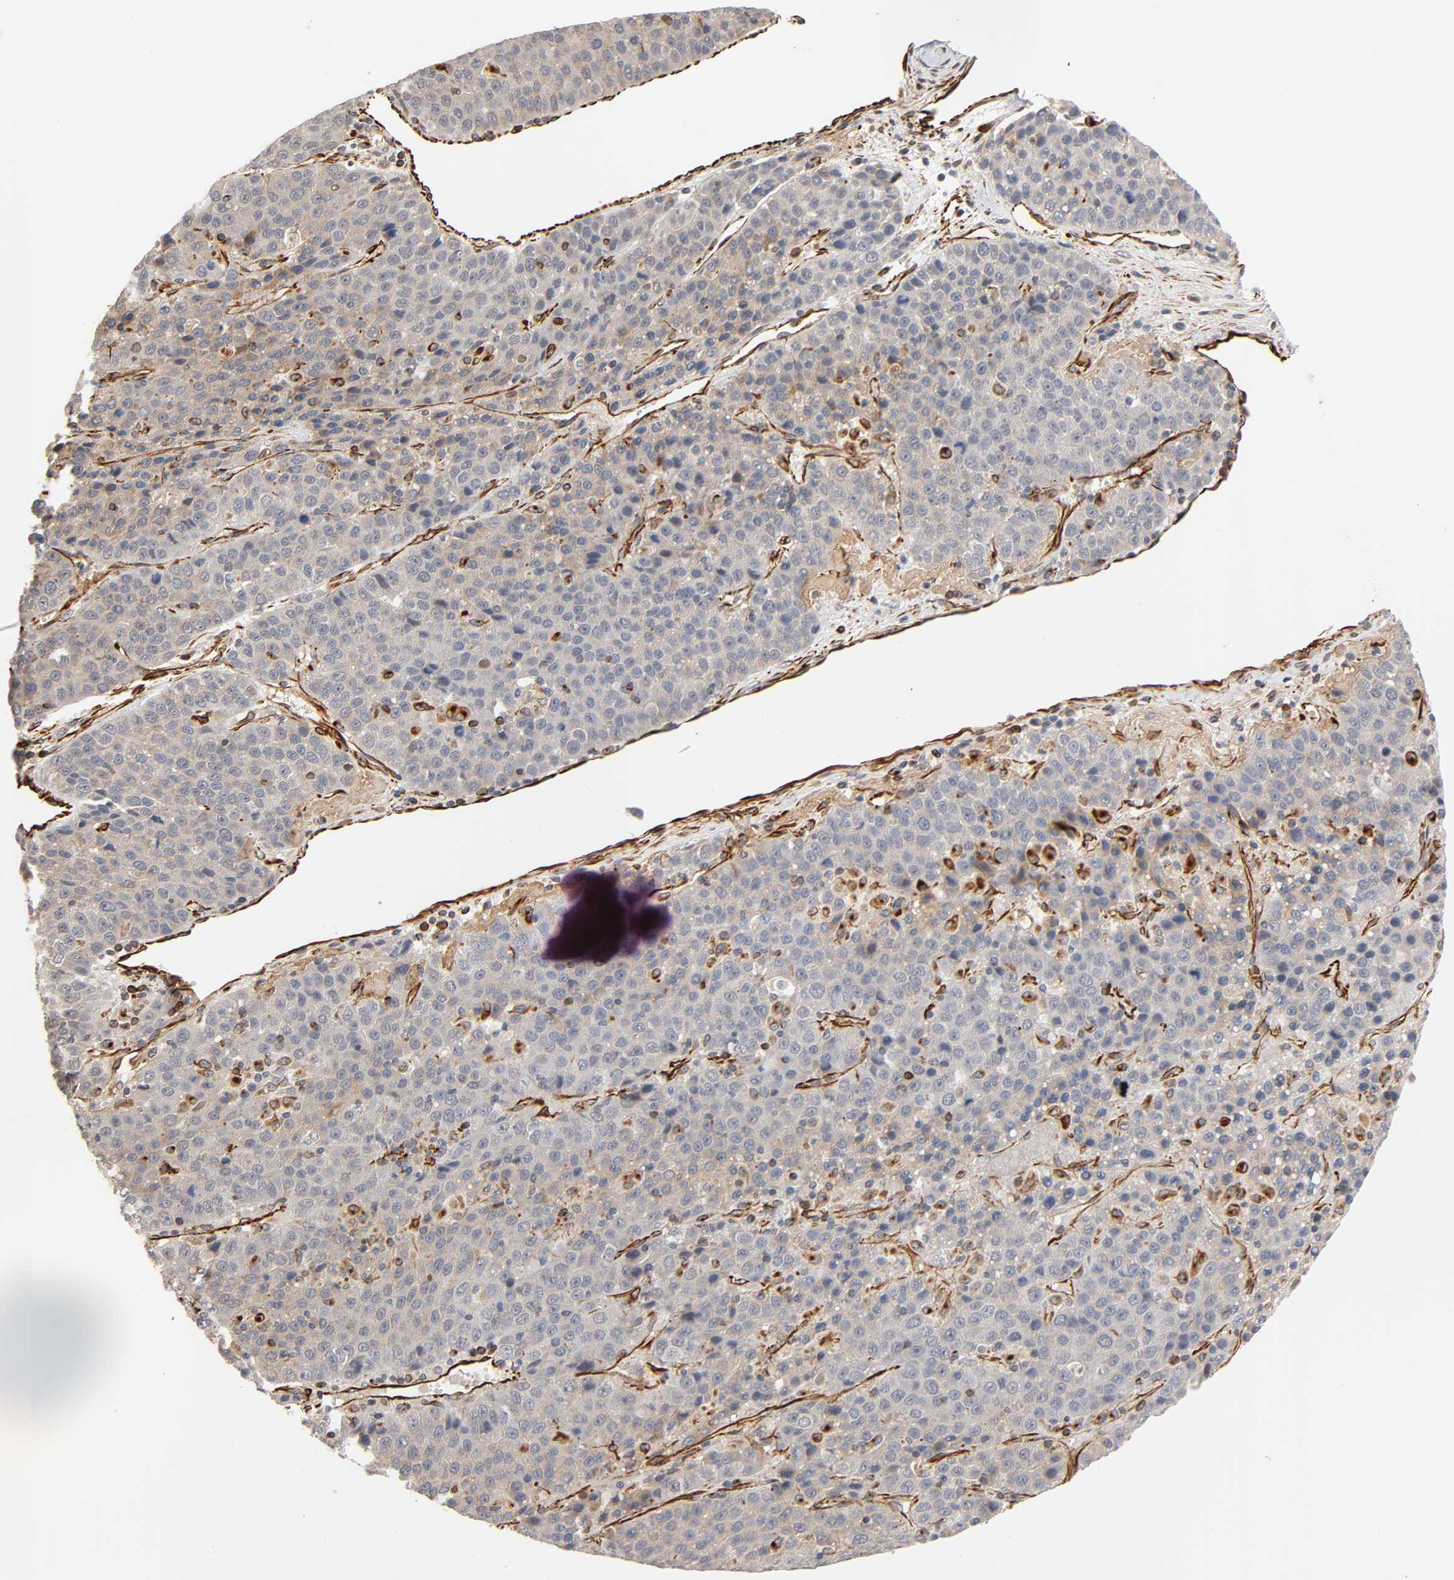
{"staining": {"intensity": "weak", "quantity": ">75%", "location": "cytoplasmic/membranous"}, "tissue": "liver cancer", "cell_type": "Tumor cells", "image_type": "cancer", "snomed": [{"axis": "morphology", "description": "Carcinoma, Hepatocellular, NOS"}, {"axis": "topography", "description": "Liver"}], "caption": "A low amount of weak cytoplasmic/membranous expression is identified in about >75% of tumor cells in liver cancer (hepatocellular carcinoma) tissue. (DAB IHC, brown staining for protein, blue staining for nuclei).", "gene": "REEP6", "patient": {"sex": "female", "age": 53}}